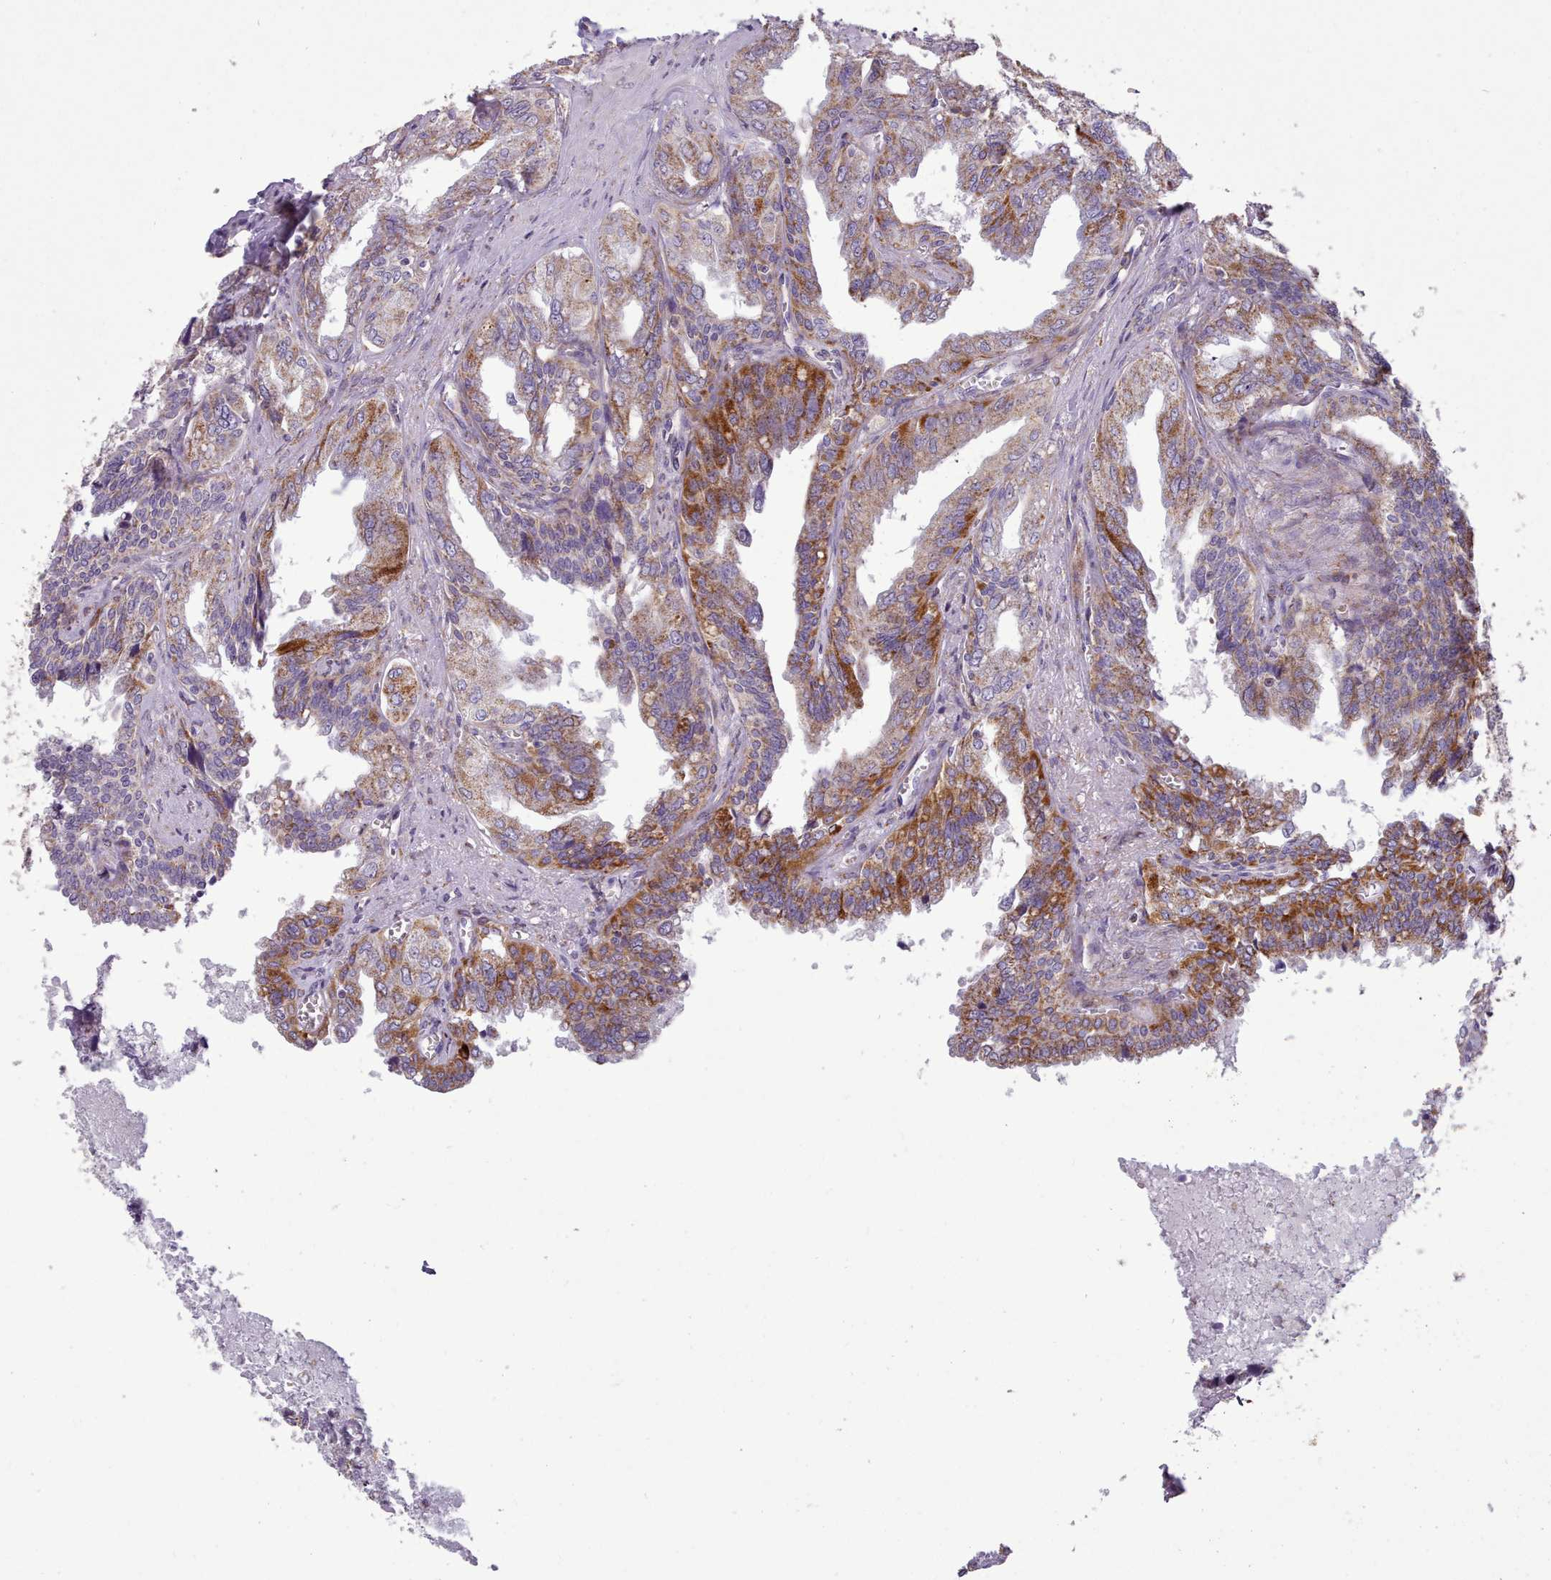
{"staining": {"intensity": "moderate", "quantity": ">75%", "location": "cytoplasmic/membranous"}, "tissue": "seminal vesicle", "cell_type": "Glandular cells", "image_type": "normal", "snomed": [{"axis": "morphology", "description": "Normal tissue, NOS"}, {"axis": "topography", "description": "Seminal veicle"}], "caption": "Immunohistochemistry (IHC) histopathology image of benign seminal vesicle: seminal vesicle stained using immunohistochemistry exhibits medium levels of moderate protein expression localized specifically in the cytoplasmic/membranous of glandular cells, appearing as a cytoplasmic/membranous brown color.", "gene": "FKBP10", "patient": {"sex": "male", "age": 67}}